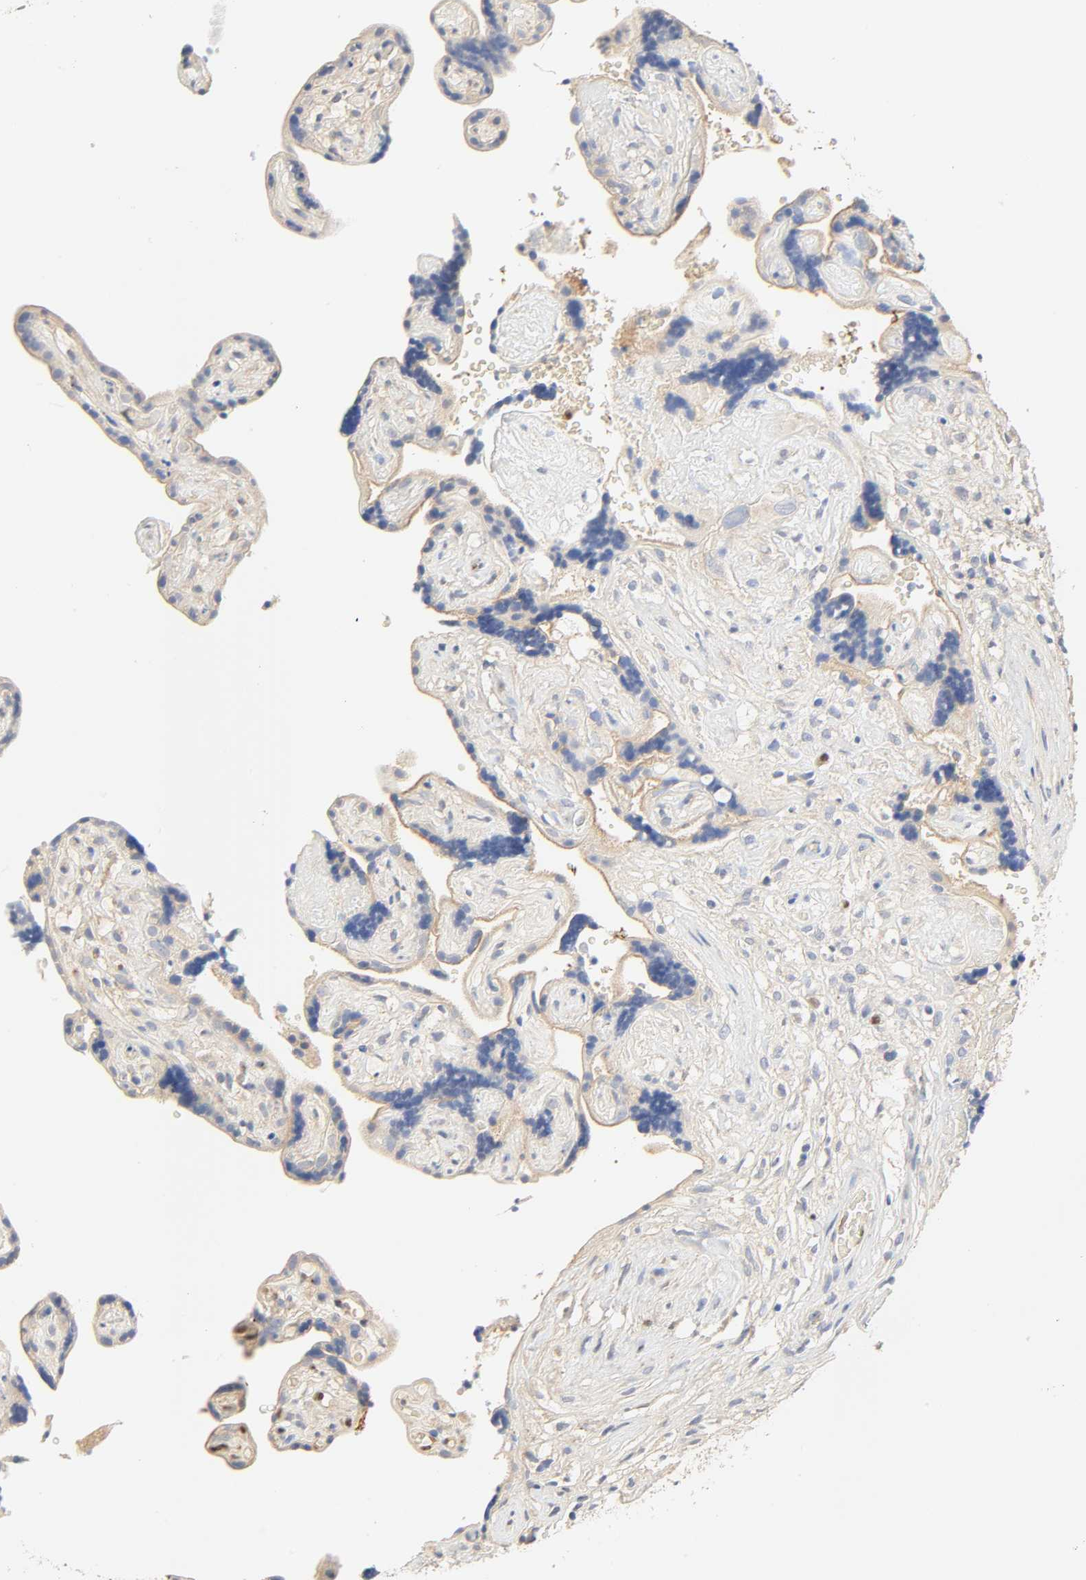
{"staining": {"intensity": "negative", "quantity": "none", "location": "none"}, "tissue": "placenta", "cell_type": "Decidual cells", "image_type": "normal", "snomed": [{"axis": "morphology", "description": "Normal tissue, NOS"}, {"axis": "topography", "description": "Placenta"}], "caption": "Decidual cells show no significant staining in benign placenta. (Stains: DAB IHC with hematoxylin counter stain, Microscopy: brightfield microscopy at high magnification).", "gene": "BORCS8", "patient": {"sex": "female", "age": 30}}